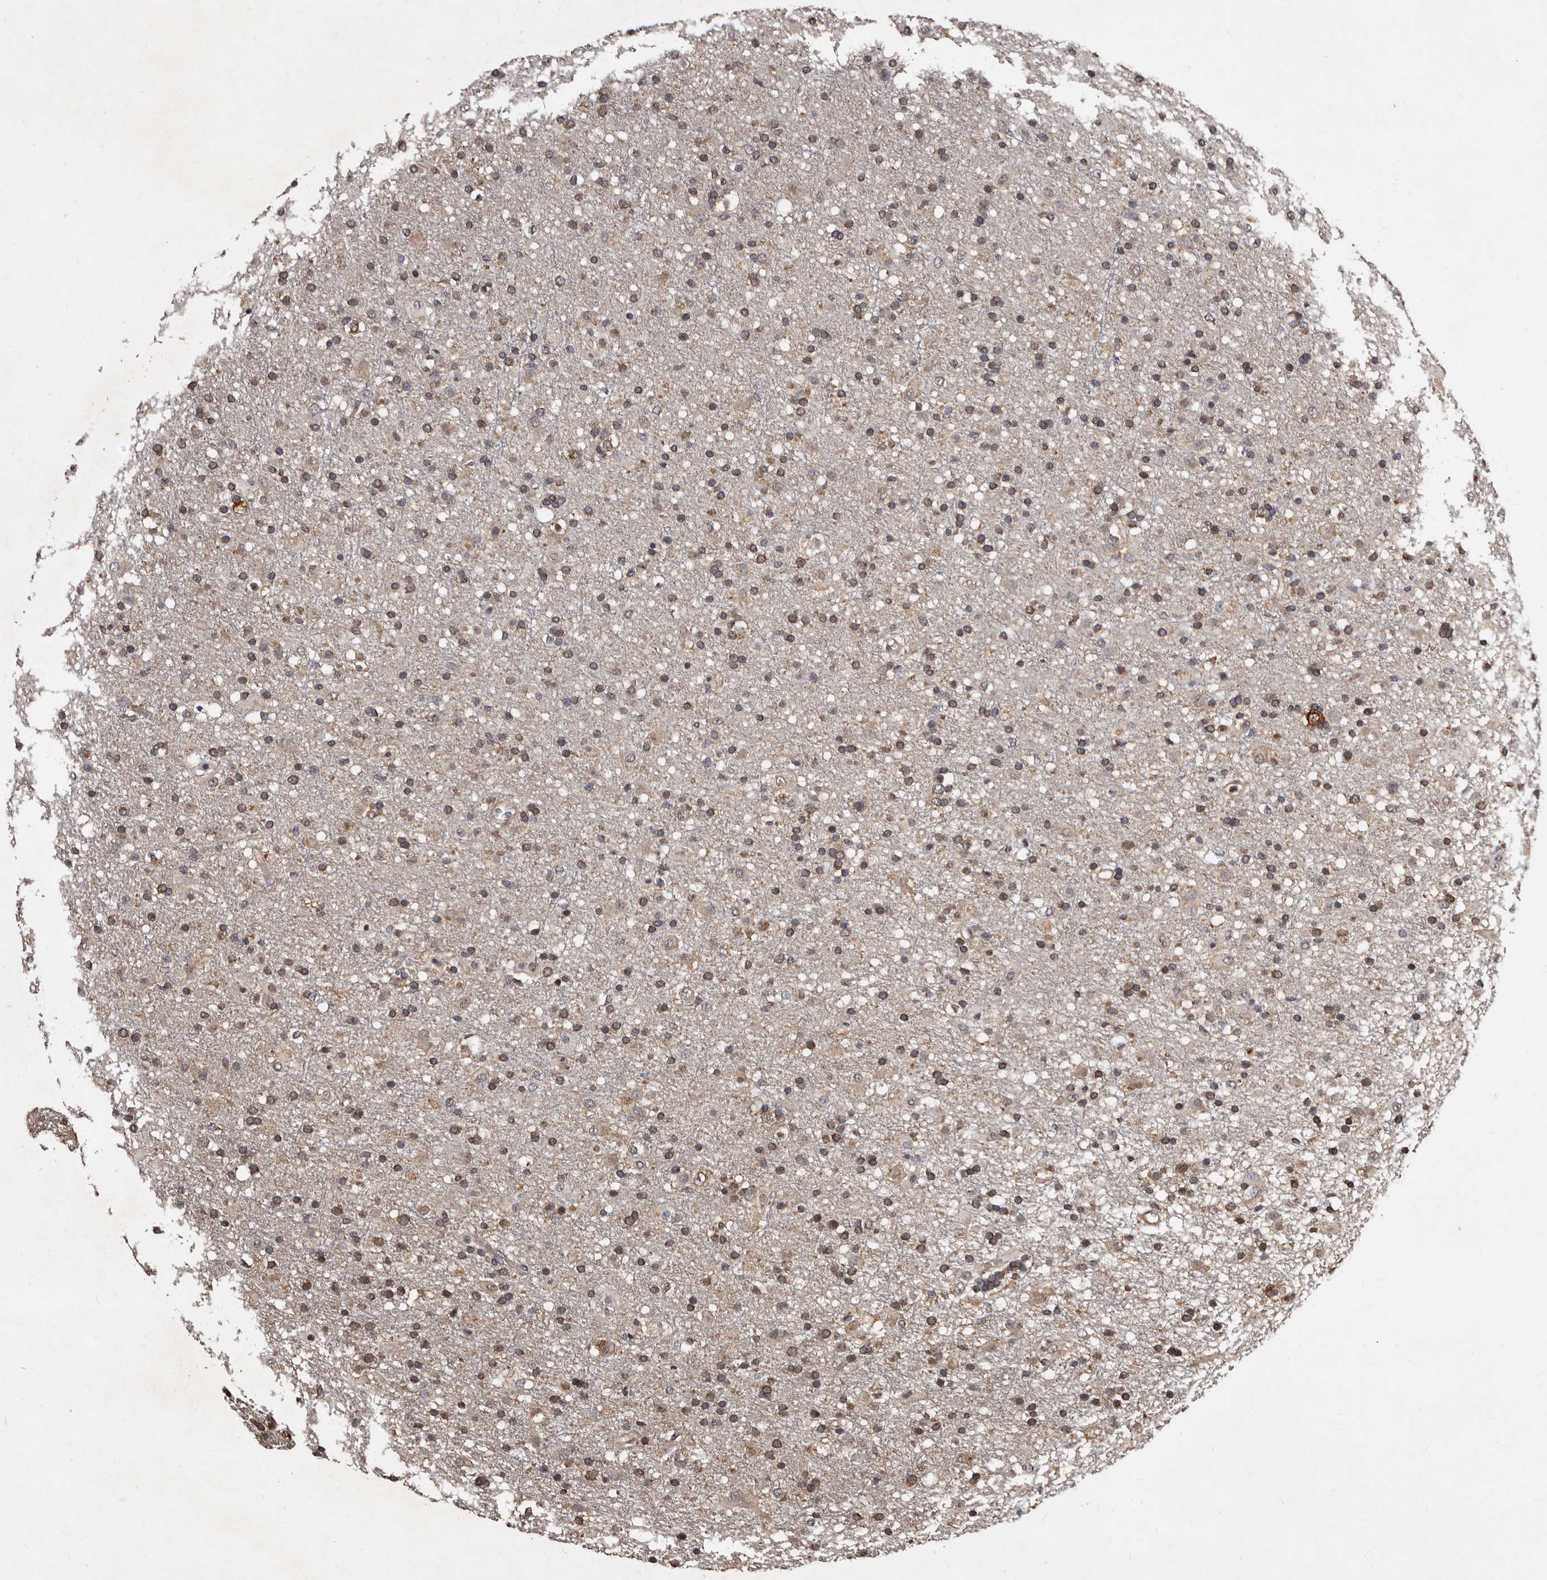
{"staining": {"intensity": "moderate", "quantity": ">75%", "location": "cytoplasmic/membranous"}, "tissue": "glioma", "cell_type": "Tumor cells", "image_type": "cancer", "snomed": [{"axis": "morphology", "description": "Glioma, malignant, Low grade"}, {"axis": "topography", "description": "Brain"}], "caption": "About >75% of tumor cells in human glioma display moderate cytoplasmic/membranous protein positivity as visualized by brown immunohistochemical staining.", "gene": "MKRN3", "patient": {"sex": "male", "age": 65}}